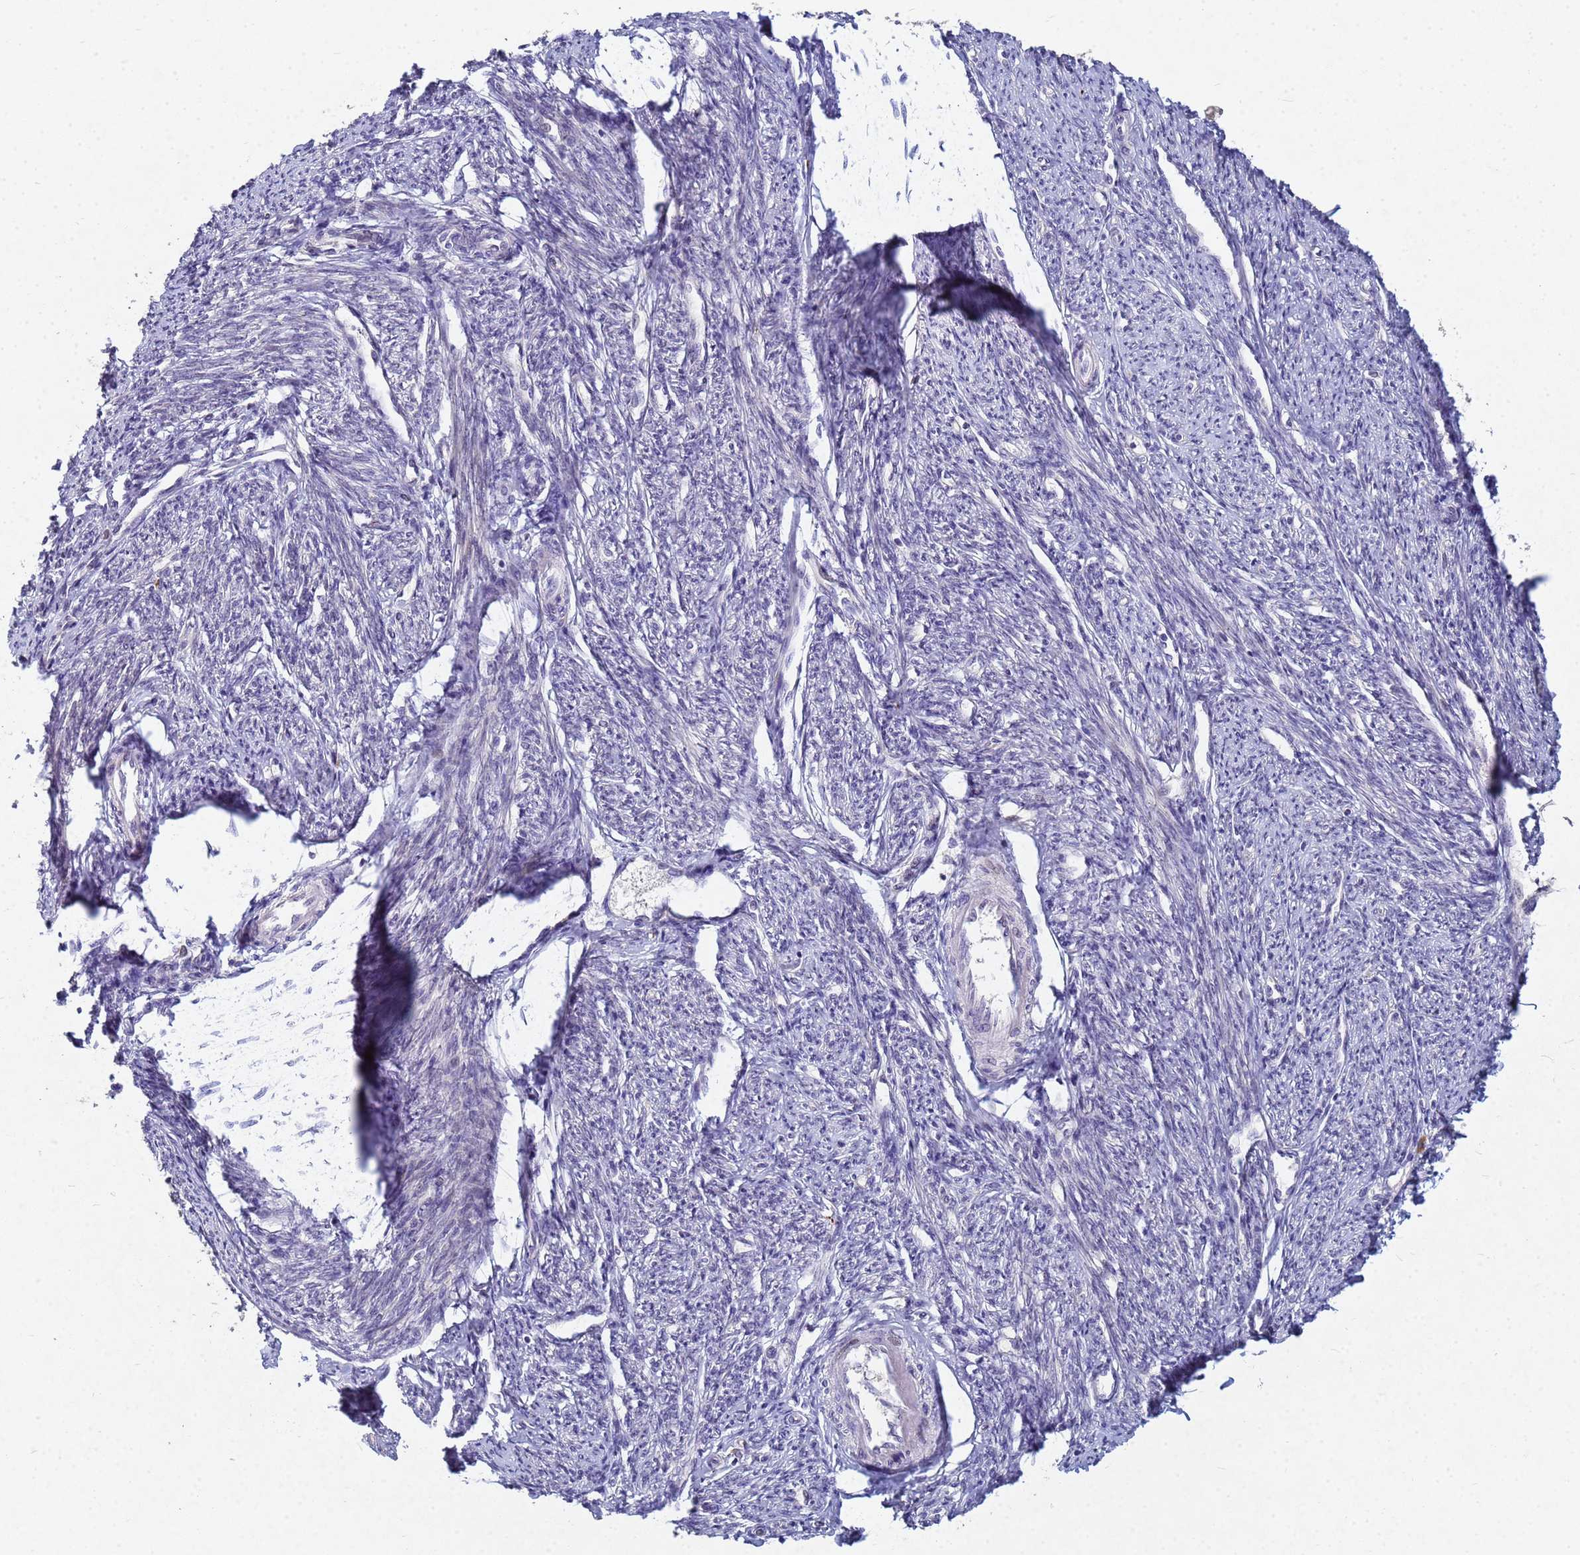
{"staining": {"intensity": "moderate", "quantity": "25%-75%", "location": "cytoplasmic/membranous"}, "tissue": "smooth muscle", "cell_type": "Smooth muscle cells", "image_type": "normal", "snomed": [{"axis": "morphology", "description": "Normal tissue, NOS"}, {"axis": "topography", "description": "Smooth muscle"}, {"axis": "topography", "description": "Uterus"}], "caption": "This micrograph exhibits unremarkable smooth muscle stained with IHC to label a protein in brown. The cytoplasmic/membranous of smooth muscle cells show moderate positivity for the protein. Nuclei are counter-stained blue.", "gene": "TNPO2", "patient": {"sex": "female", "age": 59}}